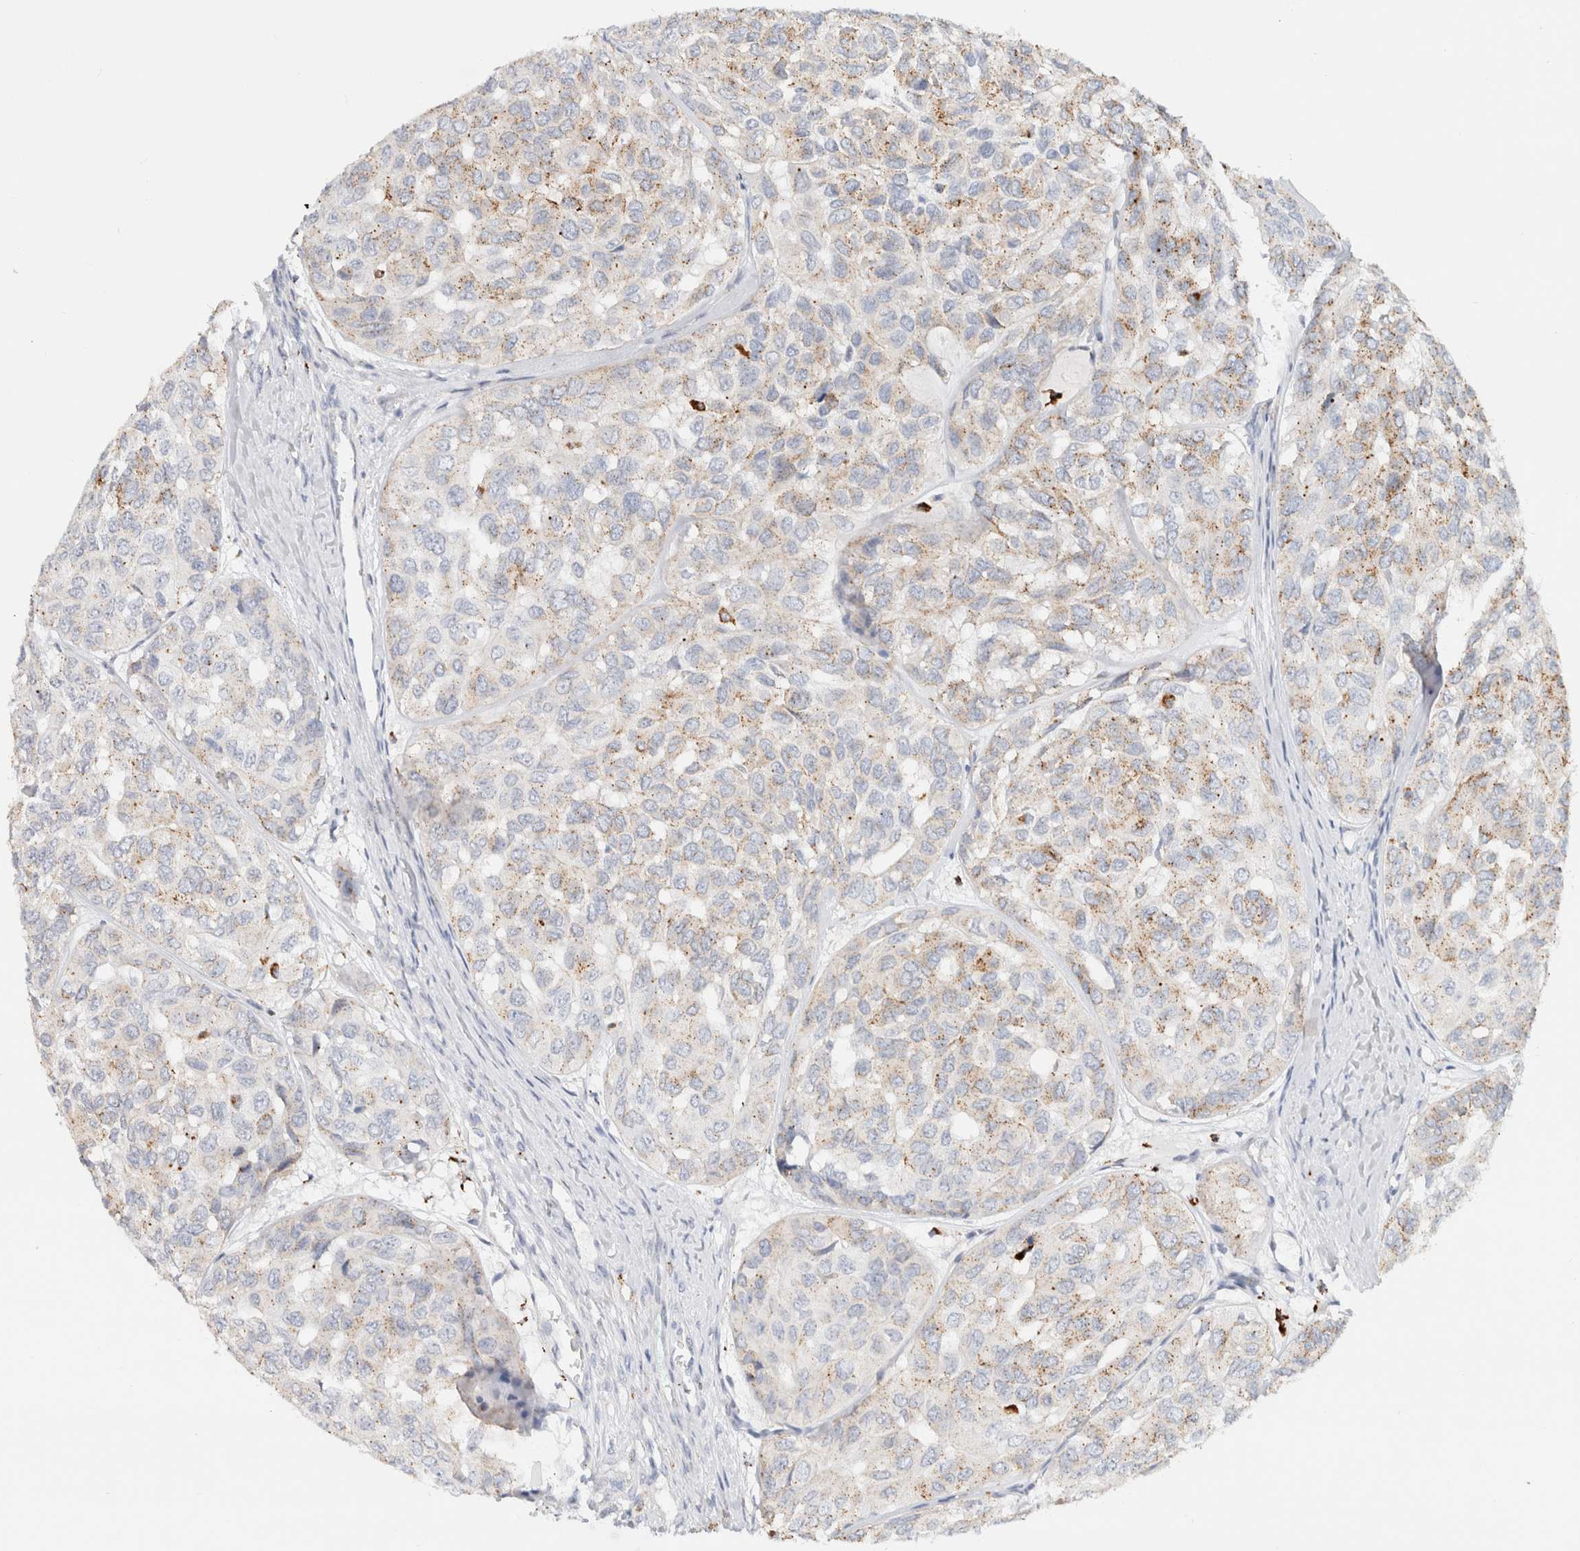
{"staining": {"intensity": "weak", "quantity": "25%-75%", "location": "cytoplasmic/membranous"}, "tissue": "head and neck cancer", "cell_type": "Tumor cells", "image_type": "cancer", "snomed": [{"axis": "morphology", "description": "Adenocarcinoma, NOS"}, {"axis": "topography", "description": "Salivary gland, NOS"}, {"axis": "topography", "description": "Head-Neck"}], "caption": "High-magnification brightfield microscopy of adenocarcinoma (head and neck) stained with DAB (brown) and counterstained with hematoxylin (blue). tumor cells exhibit weak cytoplasmic/membranous expression is seen in approximately25%-75% of cells.", "gene": "CPQ", "patient": {"sex": "female", "age": 76}}